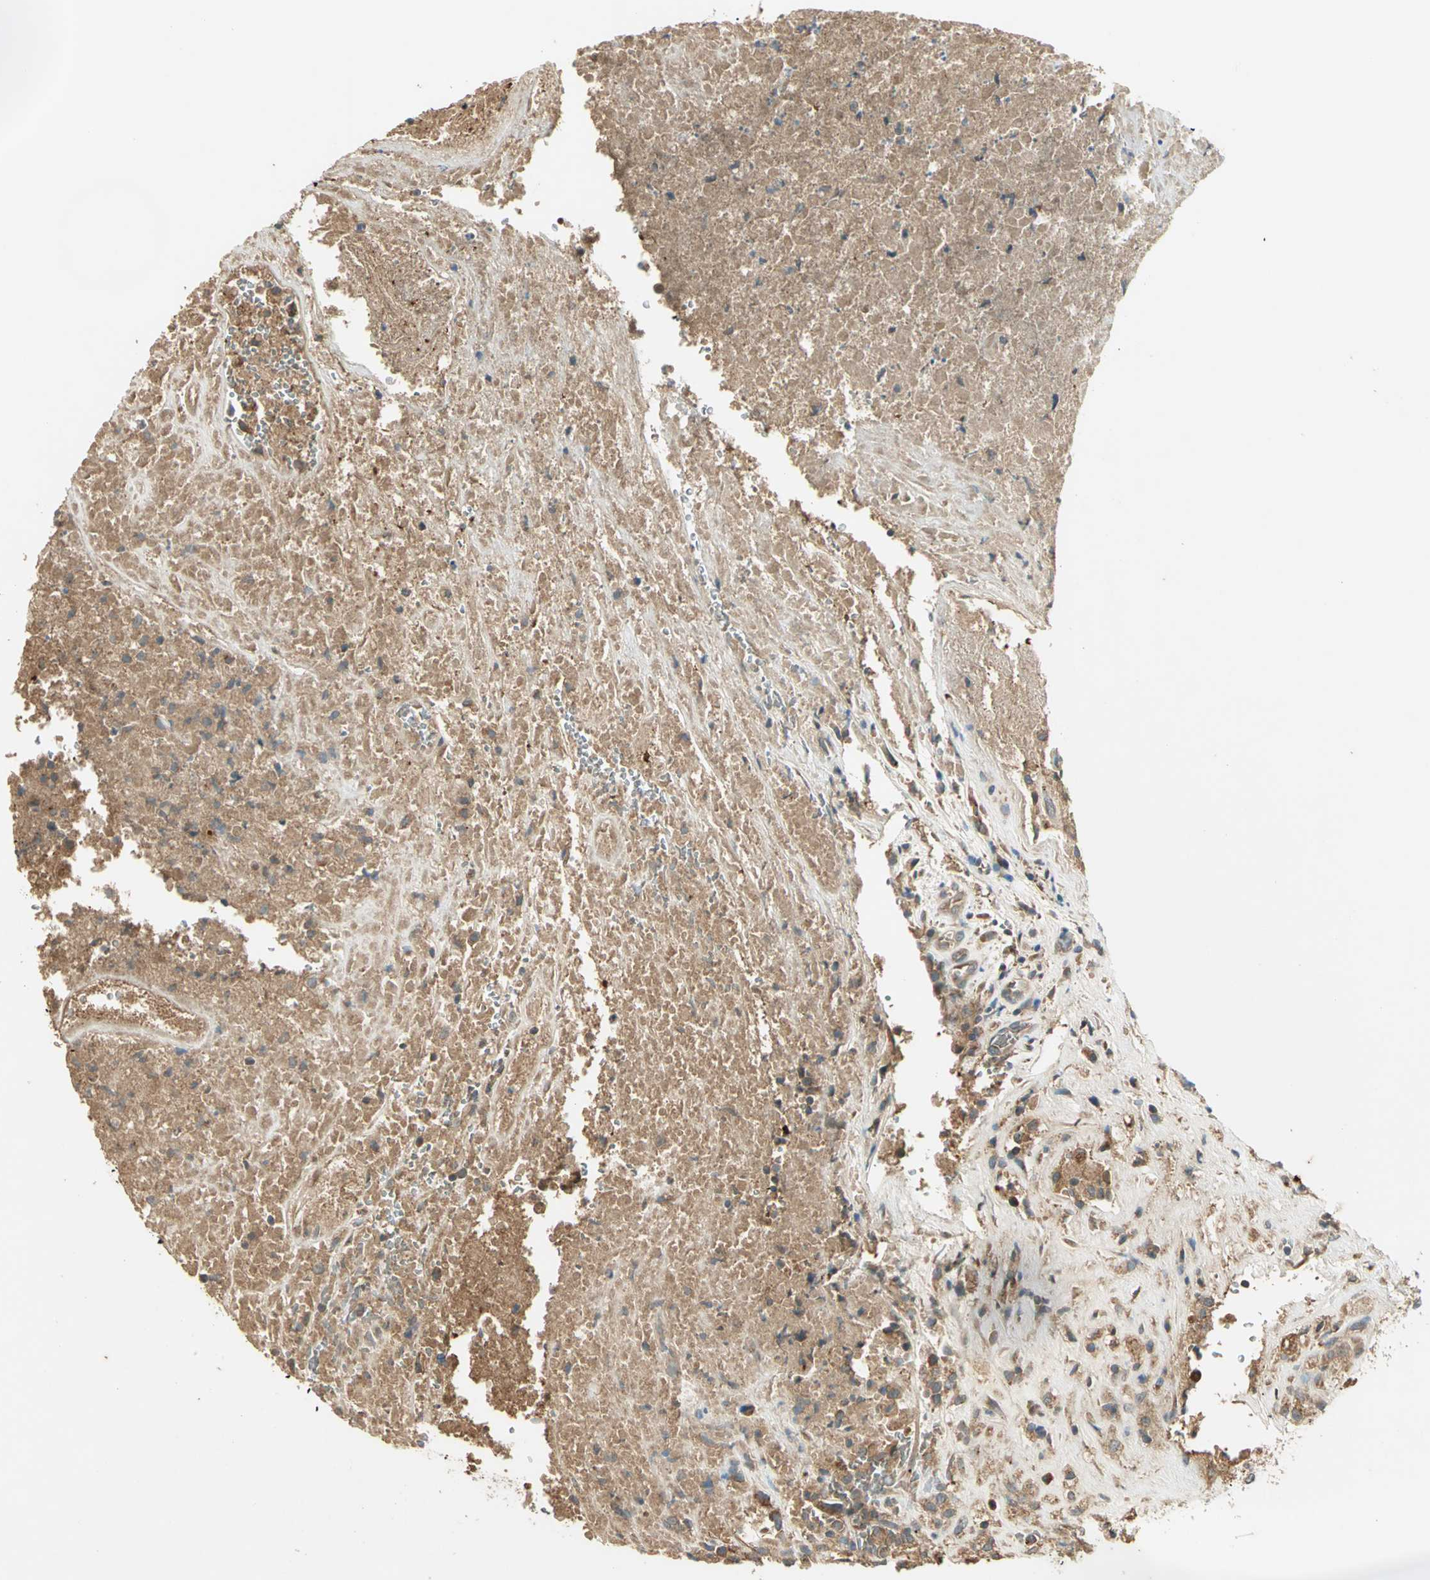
{"staining": {"intensity": "moderate", "quantity": ">75%", "location": "cytoplasmic/membranous"}, "tissue": "testis cancer", "cell_type": "Tumor cells", "image_type": "cancer", "snomed": [{"axis": "morphology", "description": "Necrosis, NOS"}, {"axis": "morphology", "description": "Carcinoma, Embryonal, NOS"}, {"axis": "topography", "description": "Testis"}], "caption": "Testis cancer (embryonal carcinoma) stained for a protein demonstrates moderate cytoplasmic/membranous positivity in tumor cells.", "gene": "KEAP1", "patient": {"sex": "male", "age": 19}}